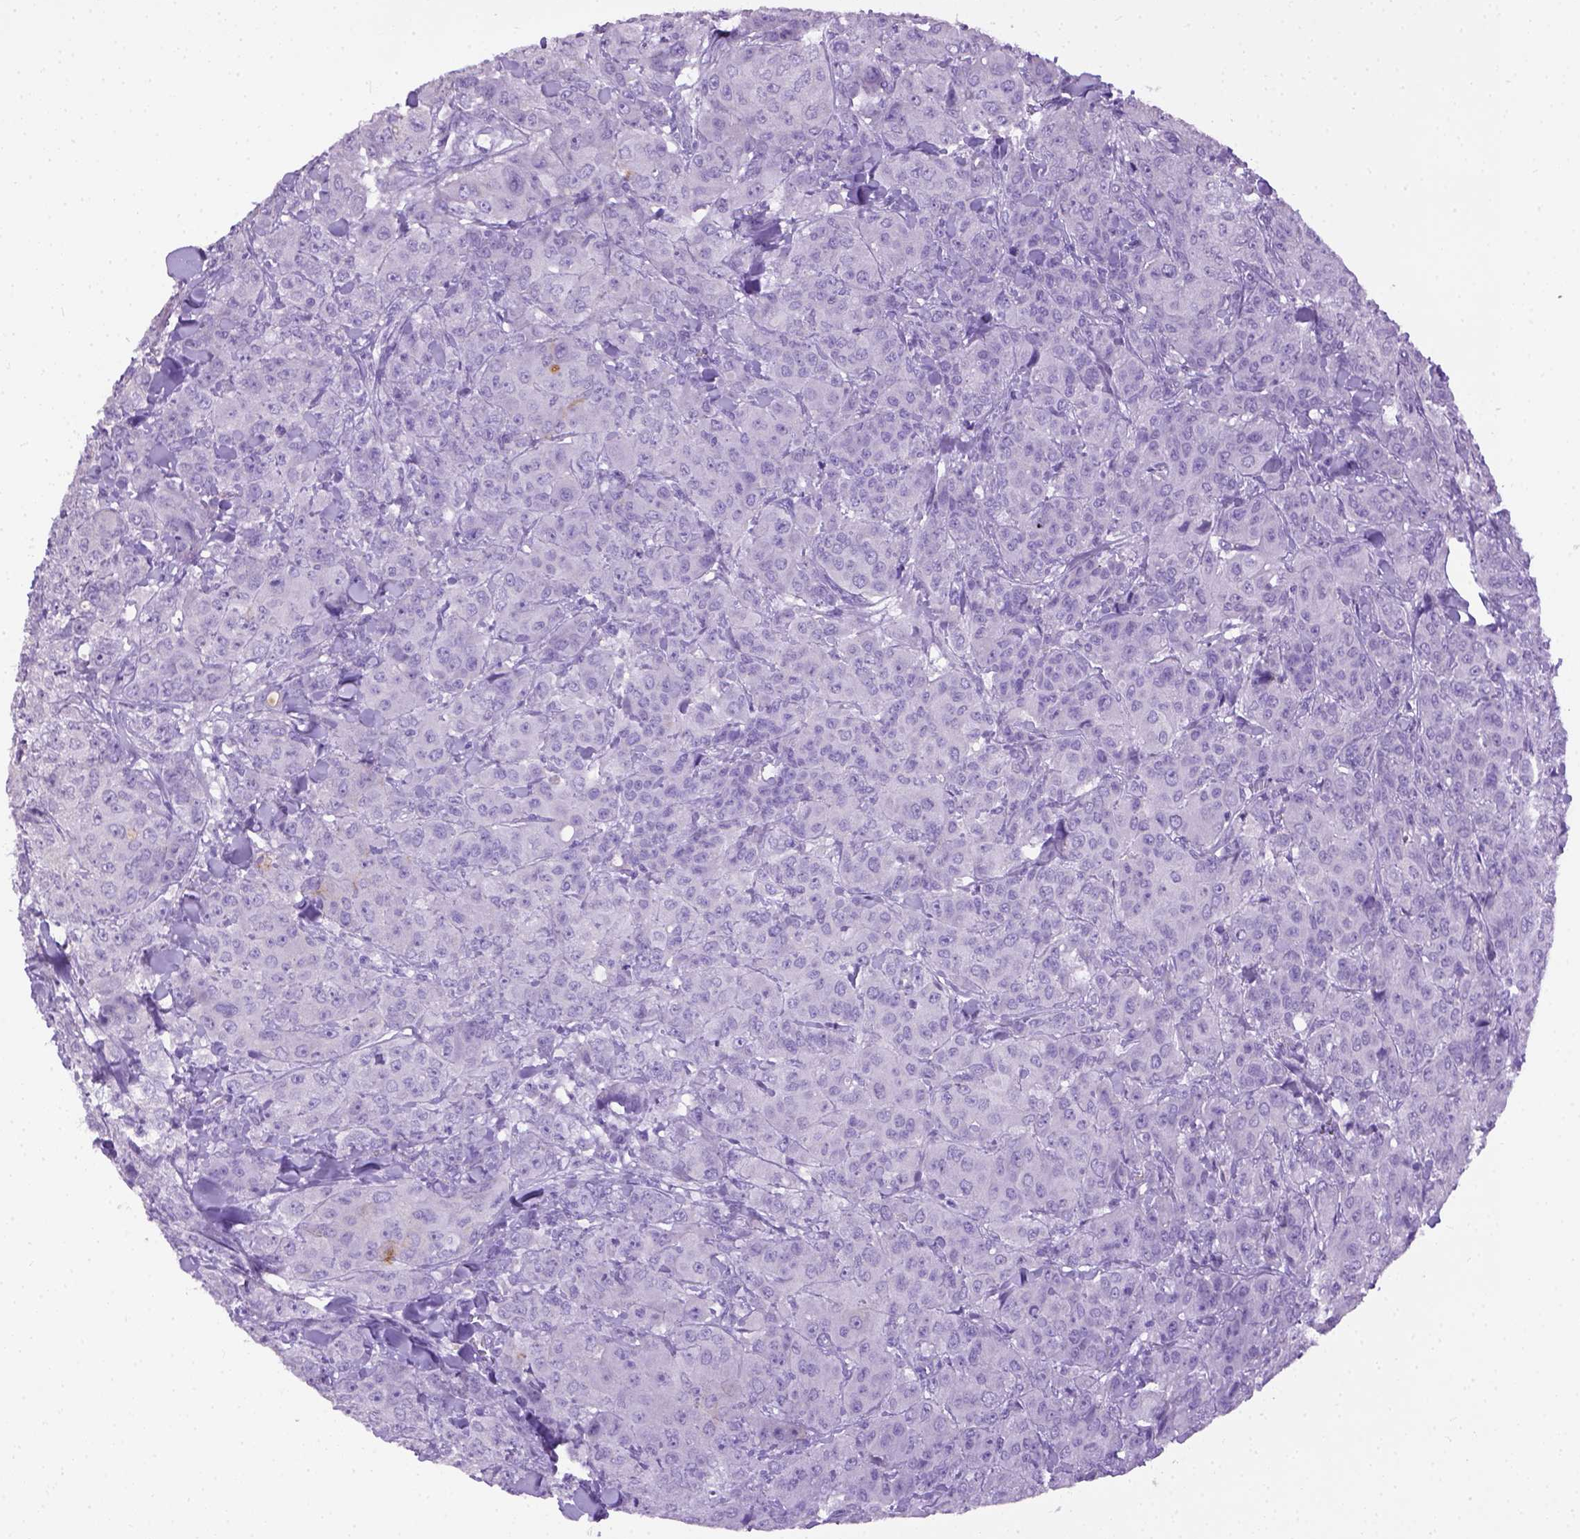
{"staining": {"intensity": "negative", "quantity": "none", "location": "none"}, "tissue": "breast cancer", "cell_type": "Tumor cells", "image_type": "cancer", "snomed": [{"axis": "morphology", "description": "Duct carcinoma"}, {"axis": "topography", "description": "Breast"}], "caption": "Human breast cancer (invasive ductal carcinoma) stained for a protein using IHC displays no staining in tumor cells.", "gene": "CYP24A1", "patient": {"sex": "female", "age": 43}}